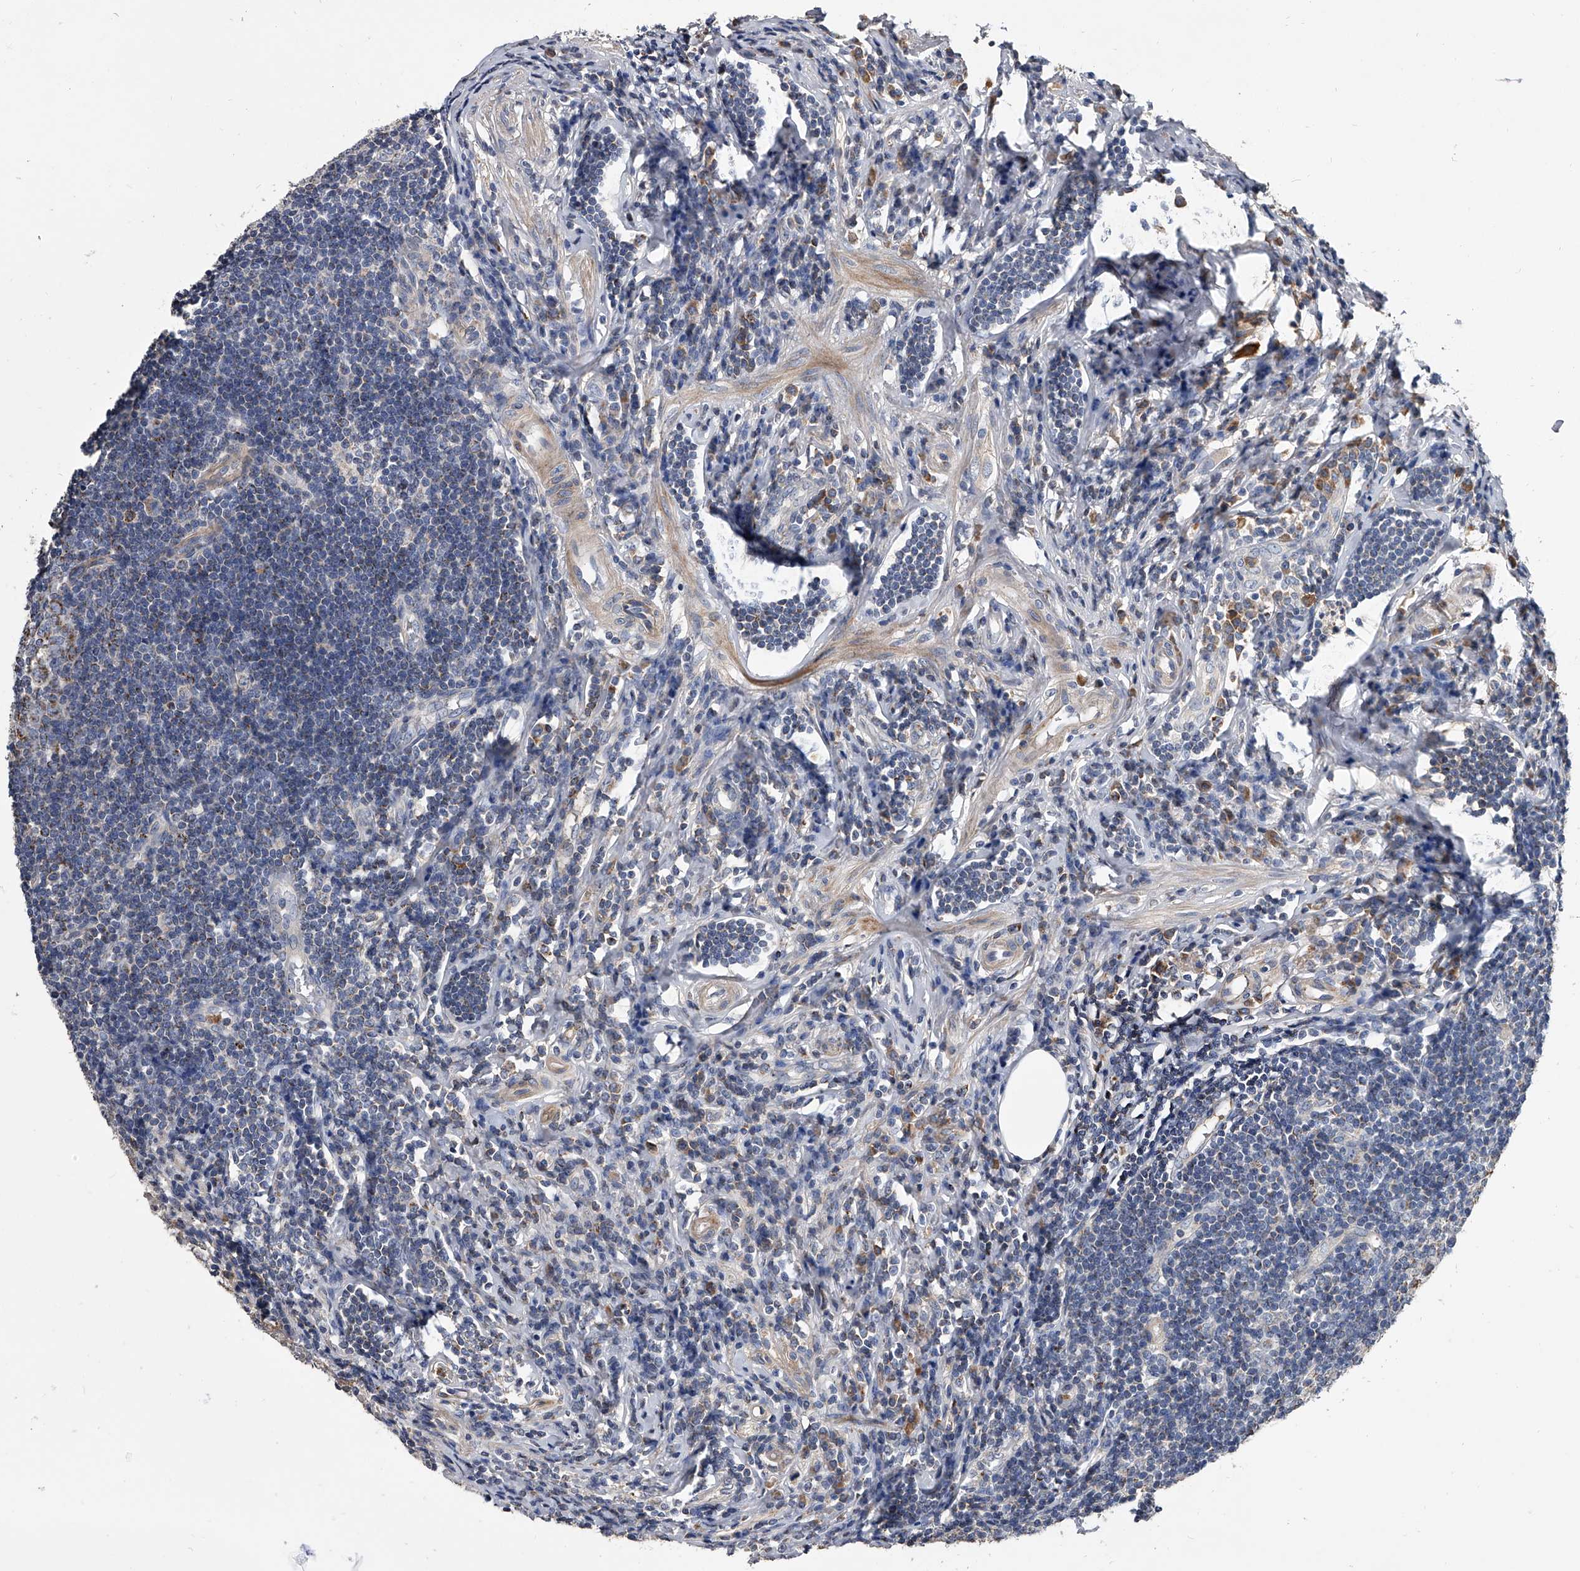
{"staining": {"intensity": "moderate", "quantity": ">75%", "location": "cytoplasmic/membranous"}, "tissue": "appendix", "cell_type": "Glandular cells", "image_type": "normal", "snomed": [{"axis": "morphology", "description": "Normal tissue, NOS"}, {"axis": "topography", "description": "Appendix"}], "caption": "Unremarkable appendix was stained to show a protein in brown. There is medium levels of moderate cytoplasmic/membranous positivity in approximately >75% of glandular cells.", "gene": "NRP1", "patient": {"sex": "female", "age": 54}}